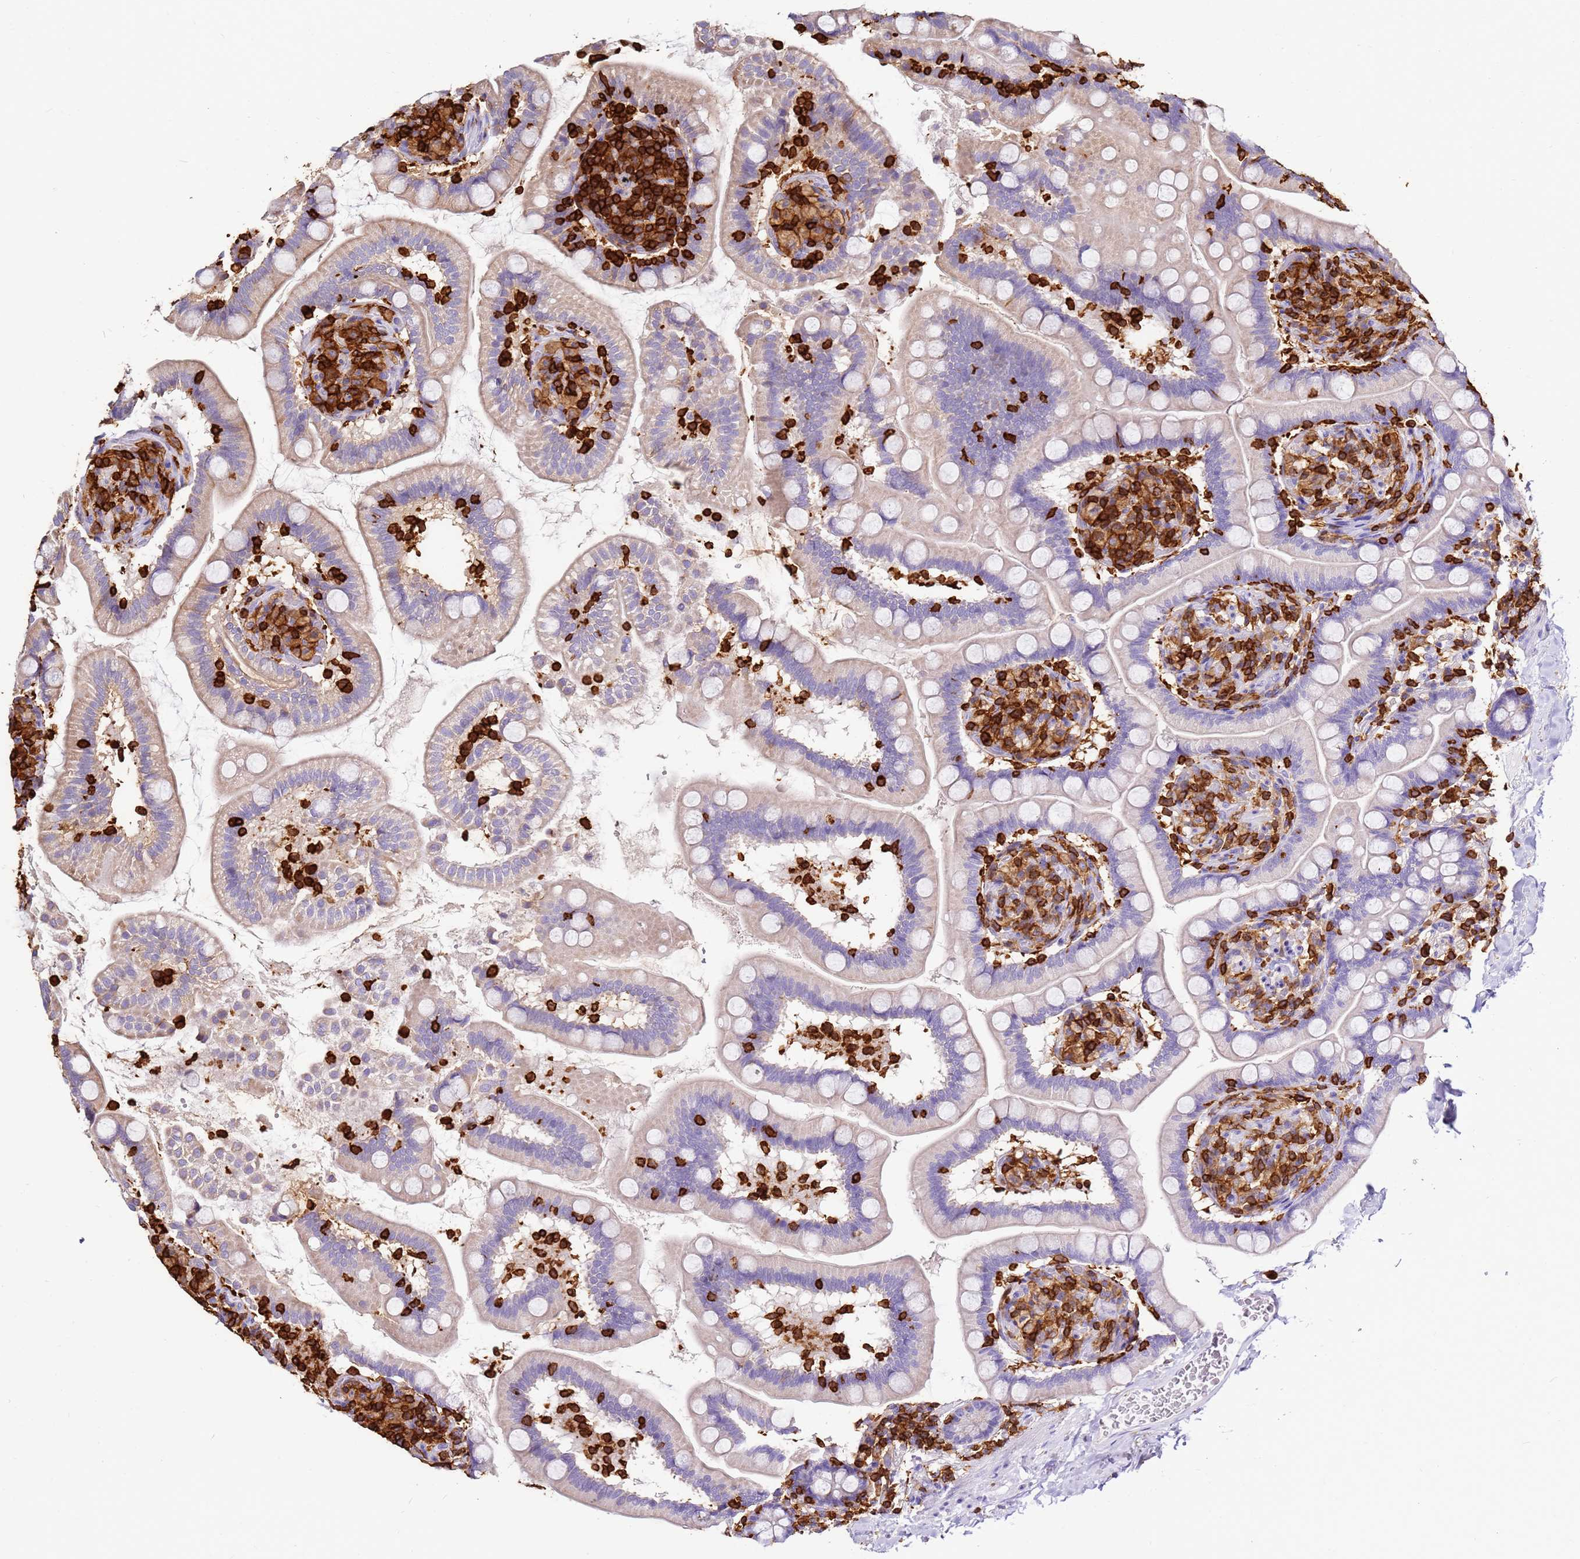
{"staining": {"intensity": "weak", "quantity": "25%-75%", "location": "cytoplasmic/membranous"}, "tissue": "small intestine", "cell_type": "Glandular cells", "image_type": "normal", "snomed": [{"axis": "morphology", "description": "Normal tissue, NOS"}, {"axis": "topography", "description": "Small intestine"}], "caption": "Immunohistochemical staining of benign human small intestine exhibits low levels of weak cytoplasmic/membranous expression in about 25%-75% of glandular cells. The staining was performed using DAB (3,3'-diaminobenzidine) to visualize the protein expression in brown, while the nuclei were stained in blue with hematoxylin (Magnification: 20x).", "gene": "CORO1A", "patient": {"sex": "female", "age": 64}}